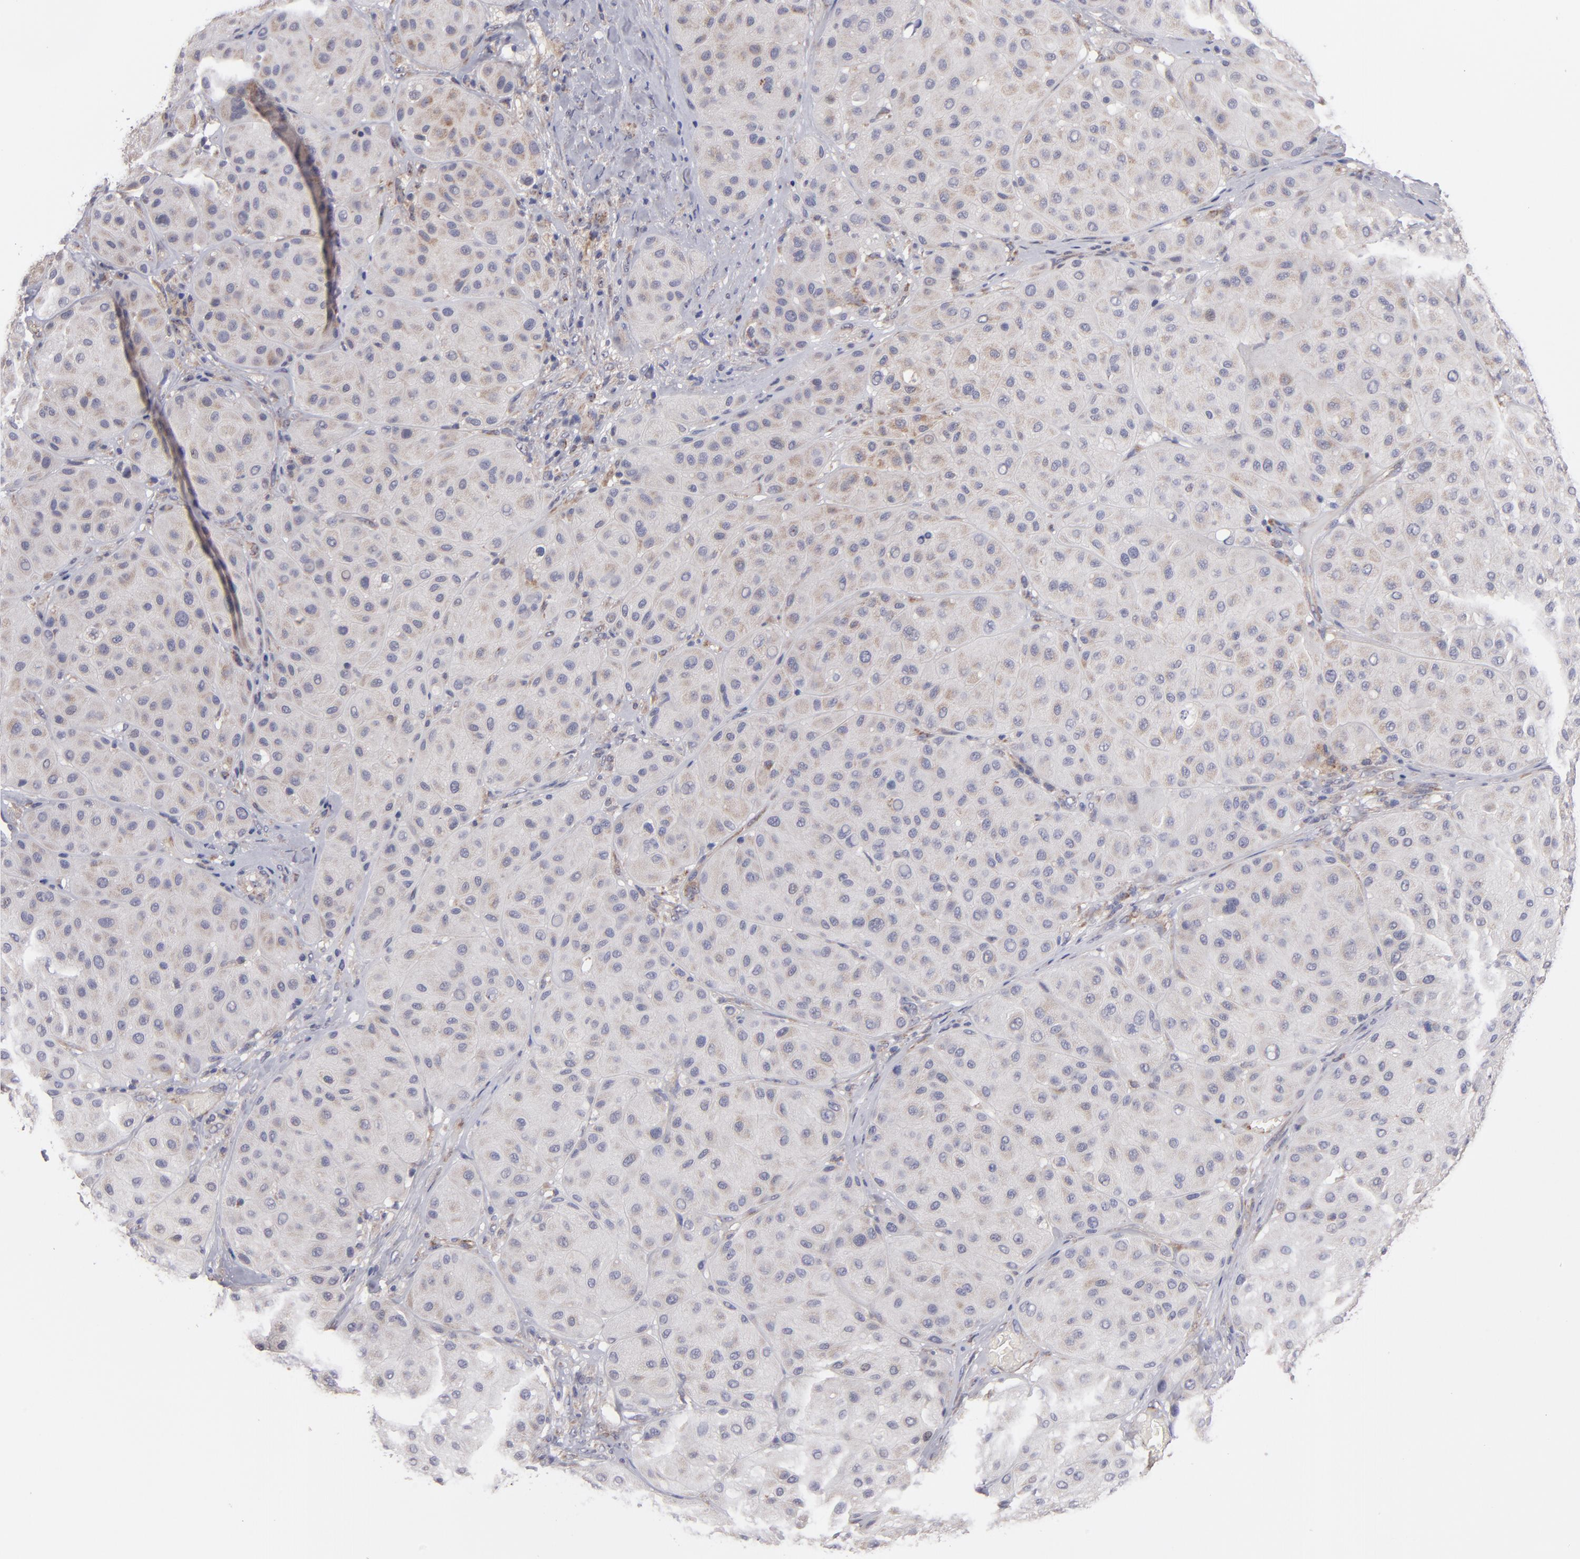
{"staining": {"intensity": "weak", "quantity": "25%-75%", "location": "cytoplasmic/membranous"}, "tissue": "melanoma", "cell_type": "Tumor cells", "image_type": "cancer", "snomed": [{"axis": "morphology", "description": "Normal tissue, NOS"}, {"axis": "morphology", "description": "Malignant melanoma, Metastatic site"}, {"axis": "topography", "description": "Skin"}], "caption": "Malignant melanoma (metastatic site) stained with a protein marker demonstrates weak staining in tumor cells.", "gene": "HCCS", "patient": {"sex": "male", "age": 41}}